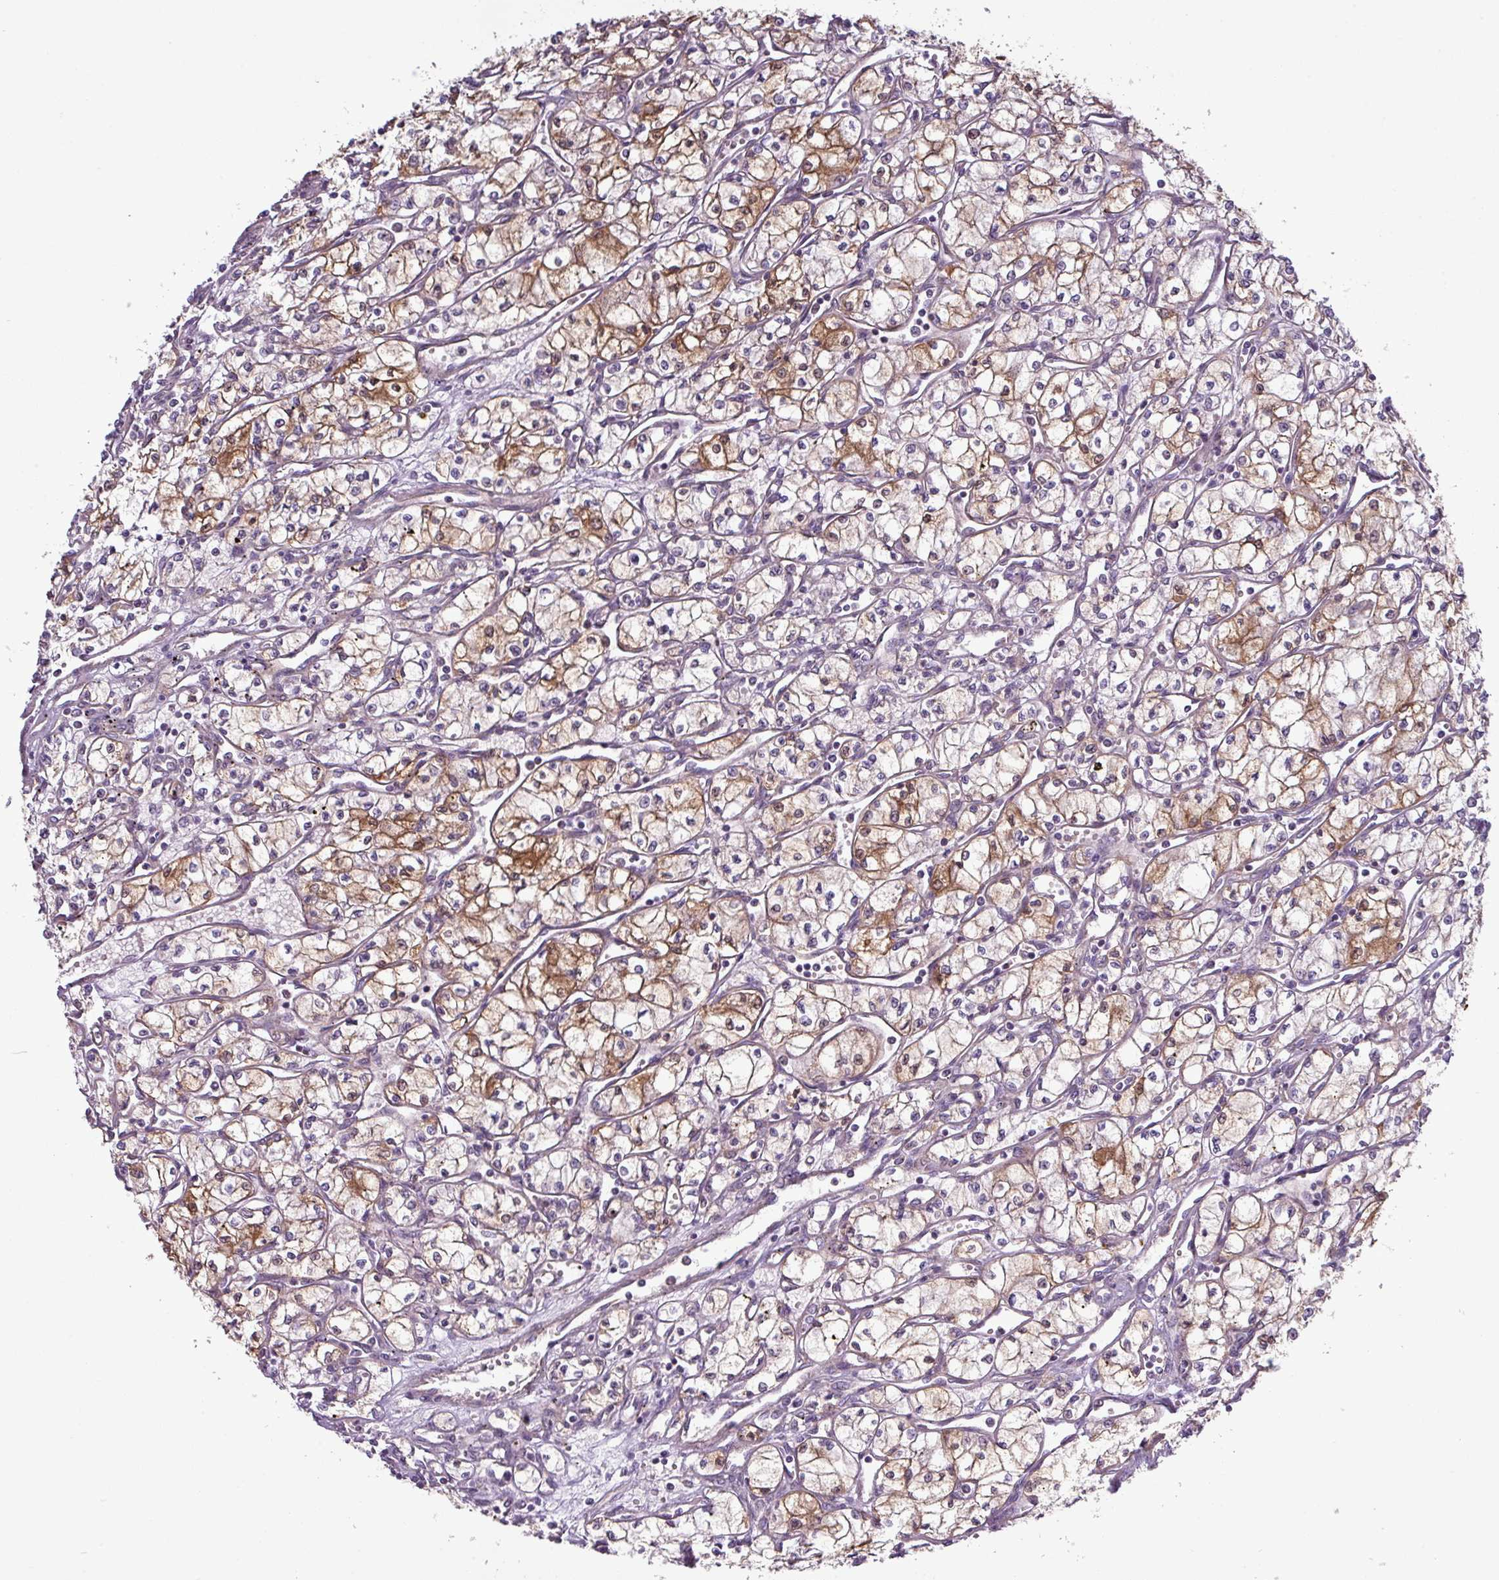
{"staining": {"intensity": "moderate", "quantity": ">75%", "location": "cytoplasmic/membranous"}, "tissue": "renal cancer", "cell_type": "Tumor cells", "image_type": "cancer", "snomed": [{"axis": "morphology", "description": "Adenocarcinoma, NOS"}, {"axis": "topography", "description": "Kidney"}], "caption": "A brown stain labels moderate cytoplasmic/membranous staining of a protein in adenocarcinoma (renal) tumor cells. (Stains: DAB in brown, nuclei in blue, Microscopy: brightfield microscopy at high magnification).", "gene": "ZNF217", "patient": {"sex": "male", "age": 59}}